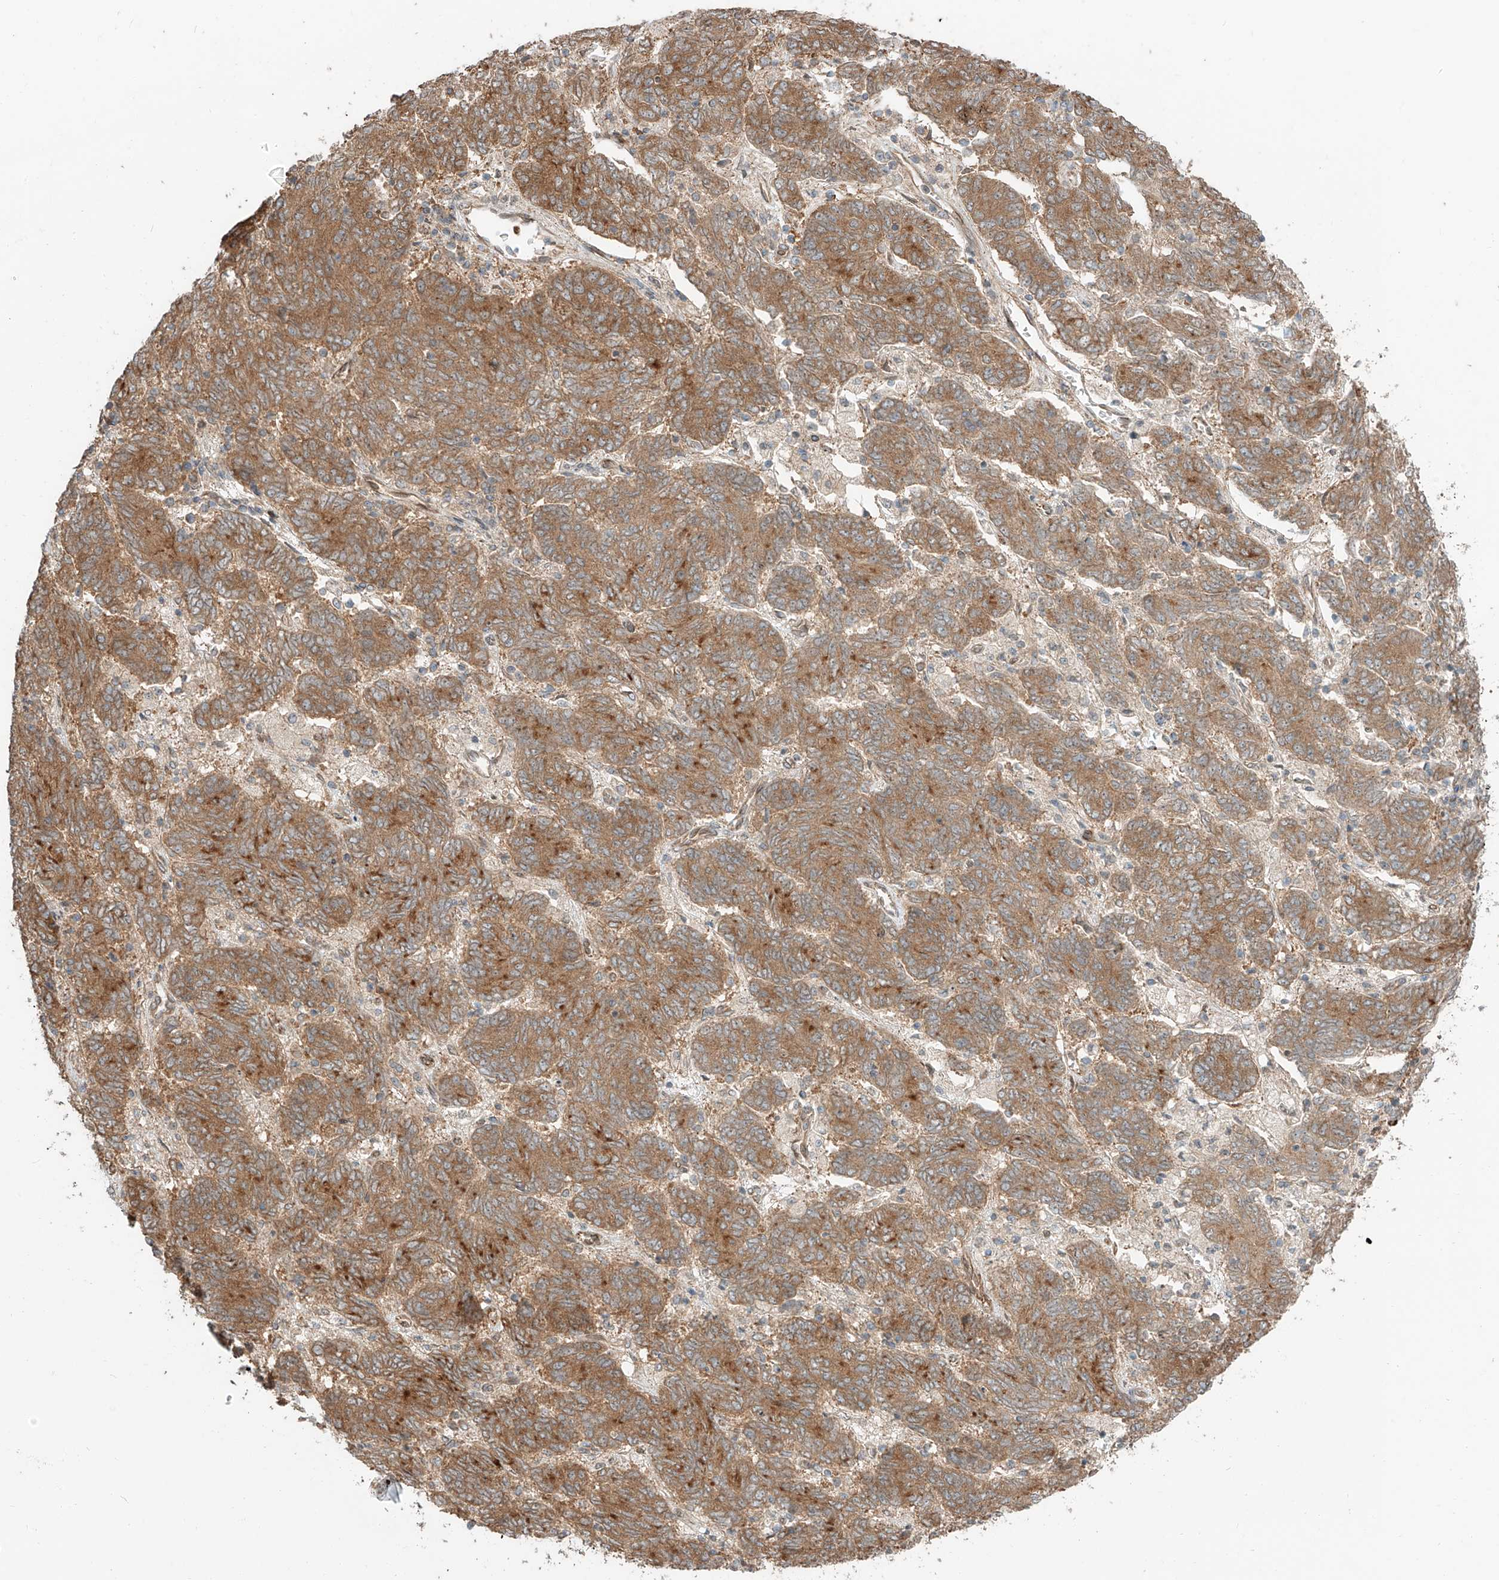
{"staining": {"intensity": "moderate", "quantity": ">75%", "location": "cytoplasmic/membranous"}, "tissue": "endometrial cancer", "cell_type": "Tumor cells", "image_type": "cancer", "snomed": [{"axis": "morphology", "description": "Adenocarcinoma, NOS"}, {"axis": "topography", "description": "Endometrium"}], "caption": "Tumor cells show medium levels of moderate cytoplasmic/membranous expression in about >75% of cells in human adenocarcinoma (endometrial).", "gene": "CEP162", "patient": {"sex": "female", "age": 80}}